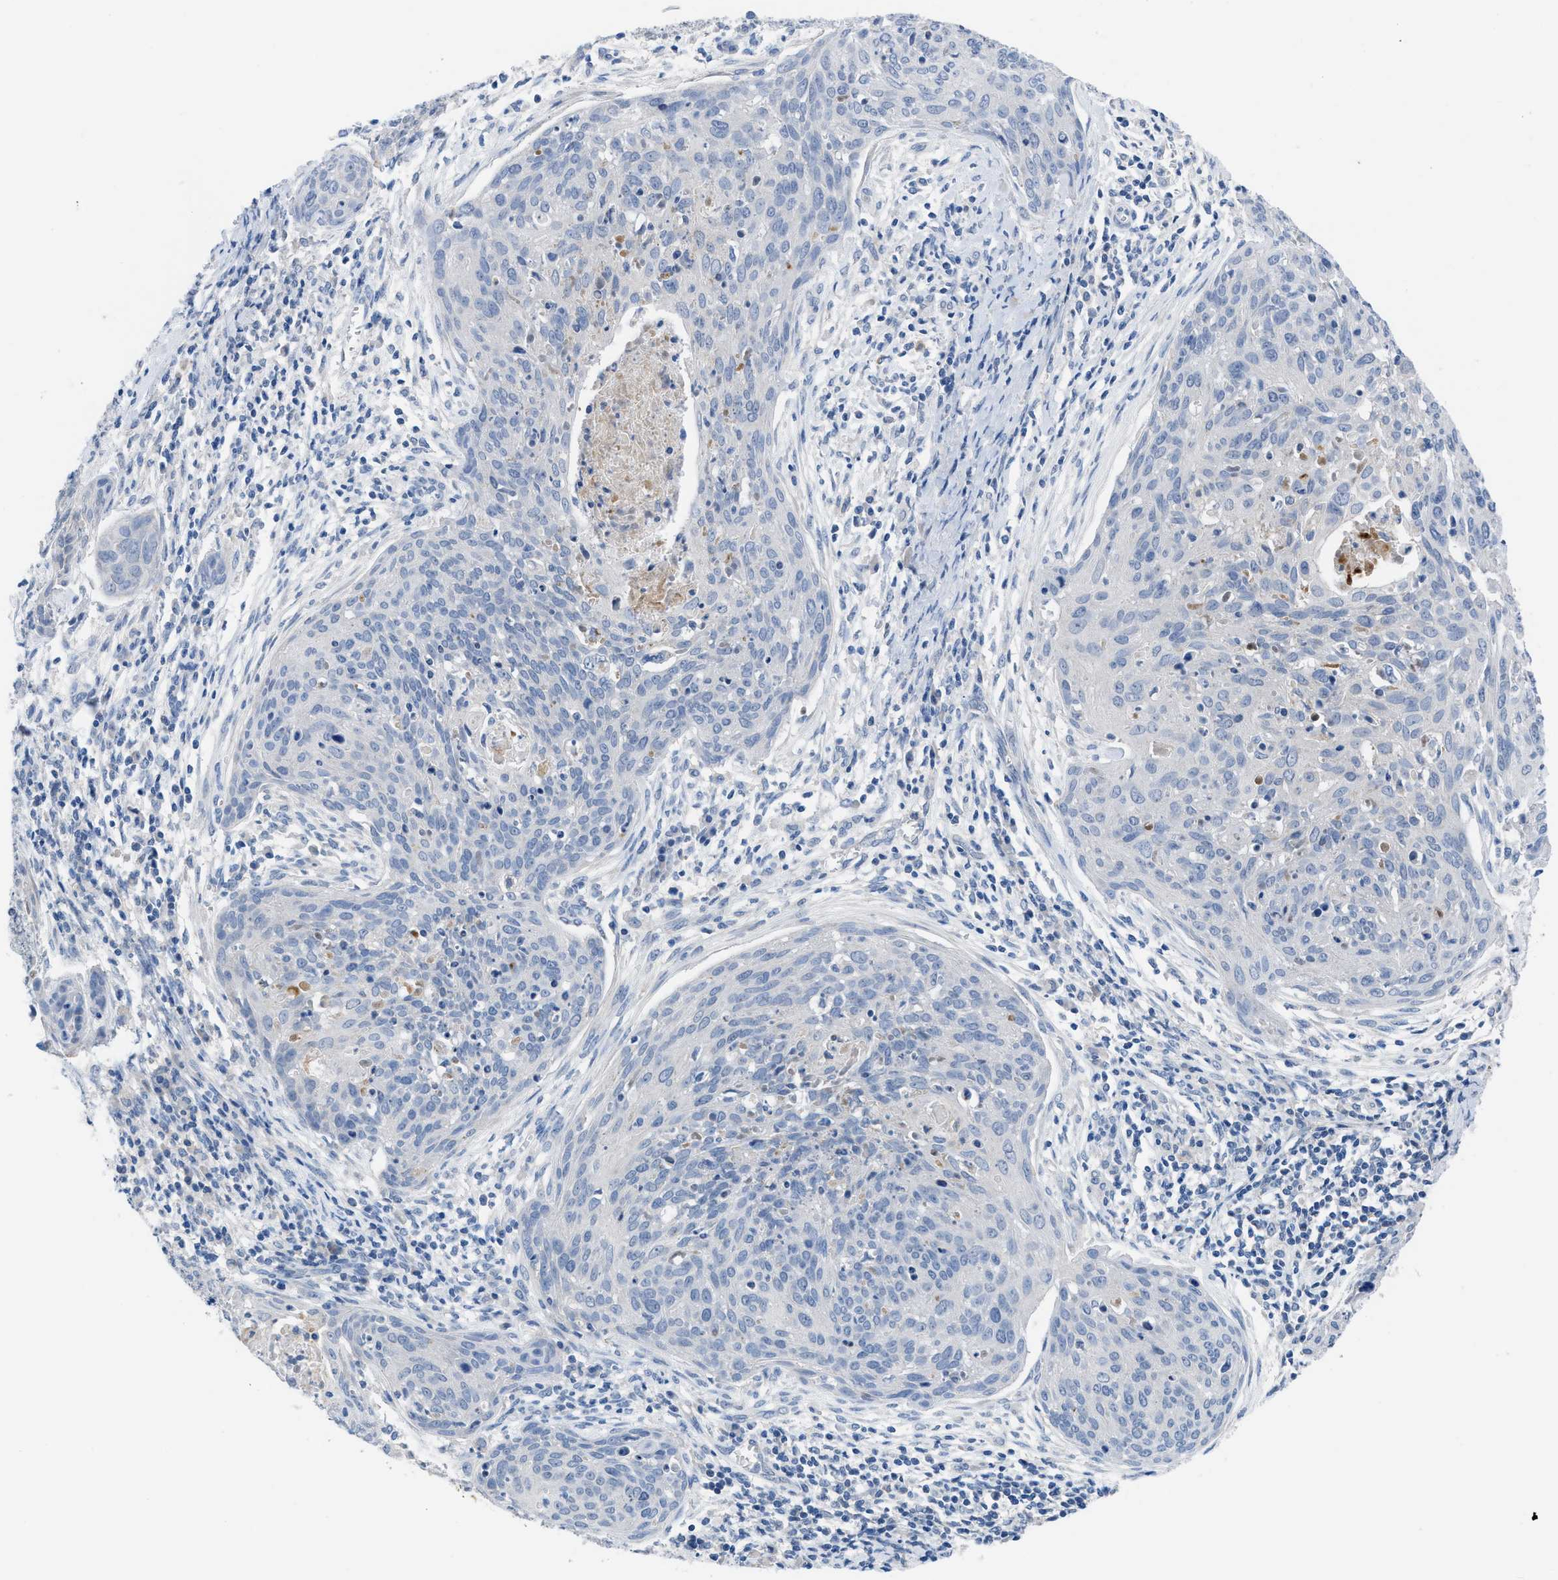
{"staining": {"intensity": "negative", "quantity": "none", "location": "none"}, "tissue": "cervical cancer", "cell_type": "Tumor cells", "image_type": "cancer", "snomed": [{"axis": "morphology", "description": "Squamous cell carcinoma, NOS"}, {"axis": "topography", "description": "Cervix"}], "caption": "Cervical cancer (squamous cell carcinoma) was stained to show a protein in brown. There is no significant staining in tumor cells.", "gene": "HPX", "patient": {"sex": "female", "age": 38}}